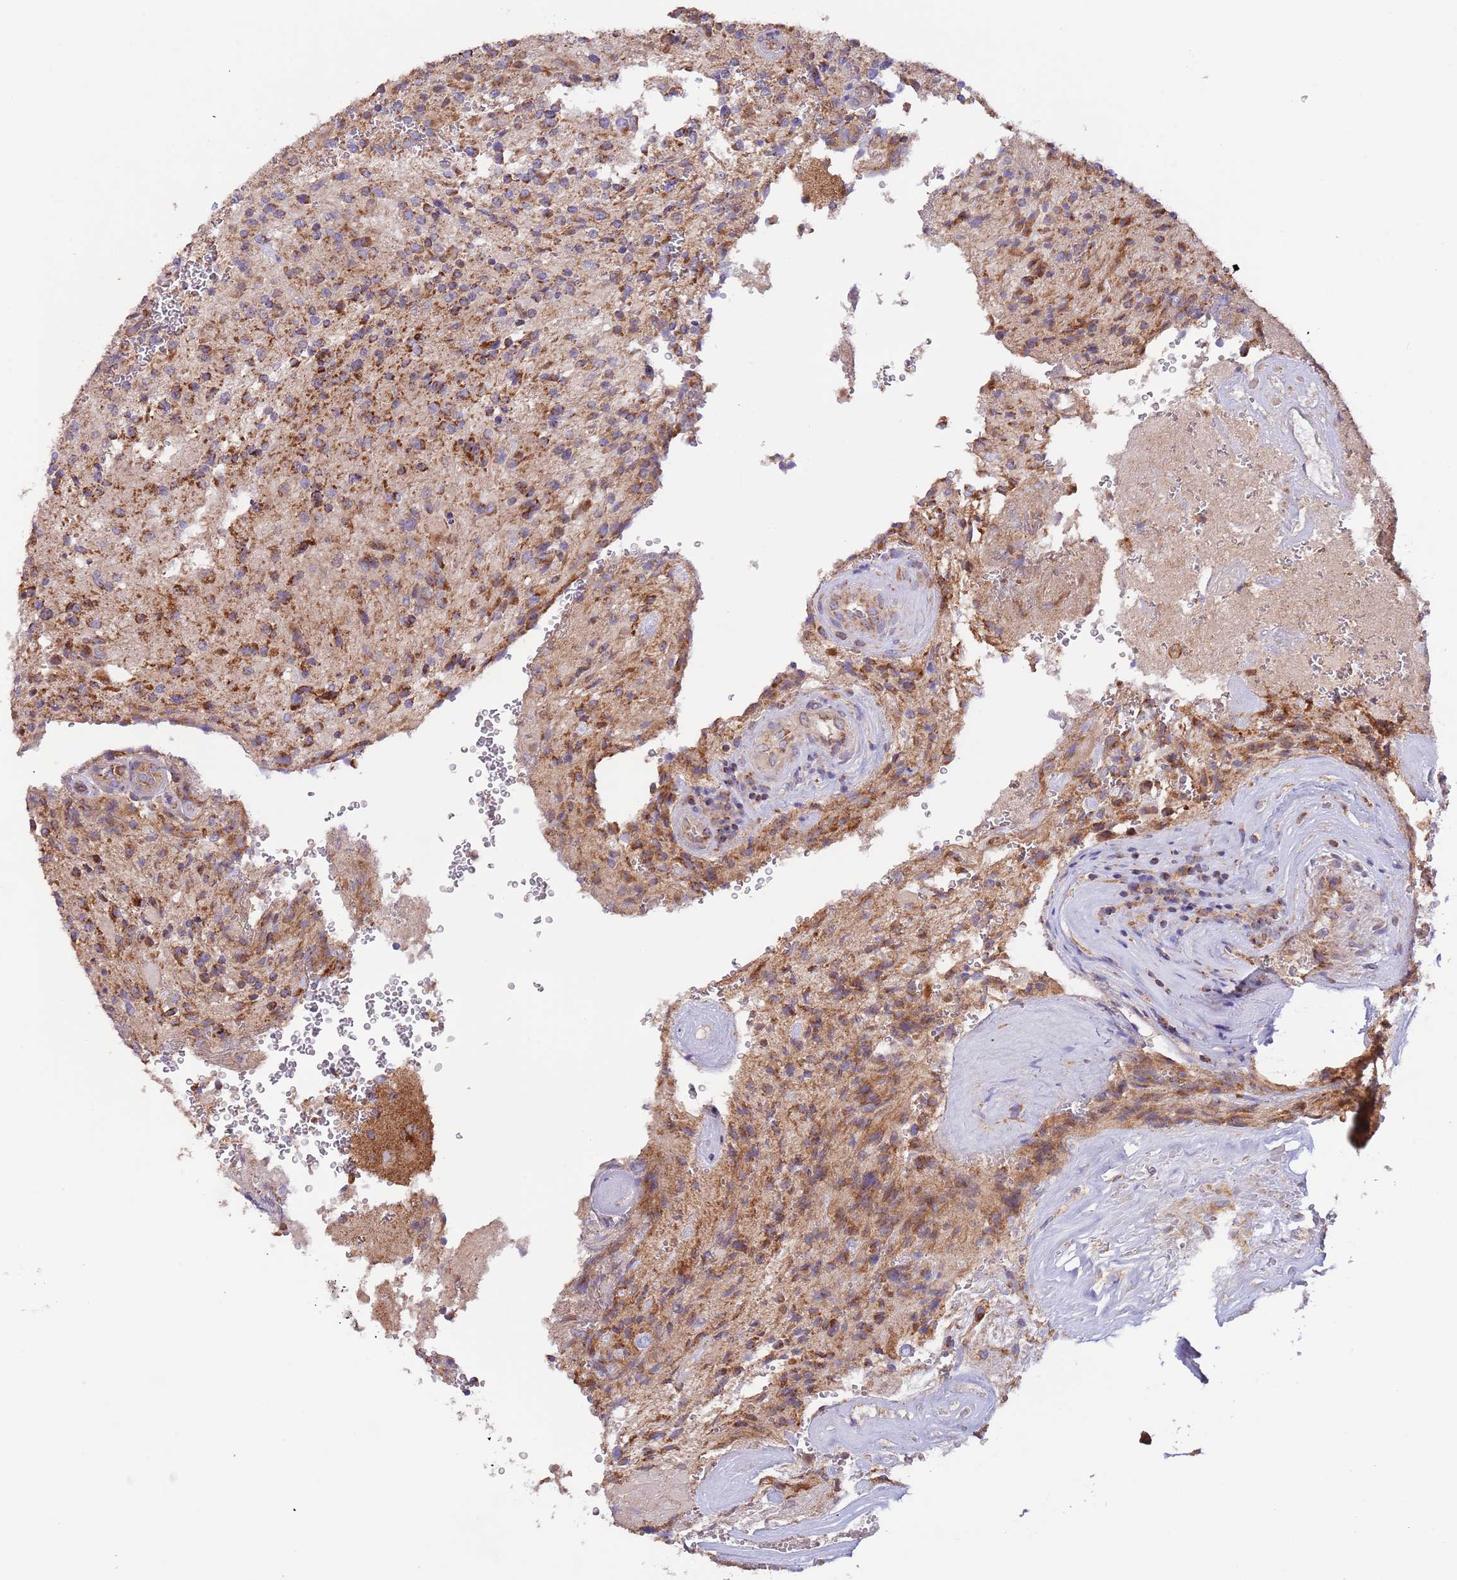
{"staining": {"intensity": "strong", "quantity": ">75%", "location": "cytoplasmic/membranous"}, "tissue": "glioma", "cell_type": "Tumor cells", "image_type": "cancer", "snomed": [{"axis": "morphology", "description": "Normal tissue, NOS"}, {"axis": "morphology", "description": "Glioma, malignant, High grade"}, {"axis": "topography", "description": "Cerebral cortex"}], "caption": "A photomicrograph of malignant glioma (high-grade) stained for a protein displays strong cytoplasmic/membranous brown staining in tumor cells.", "gene": "DNAJA3", "patient": {"sex": "male", "age": 56}}